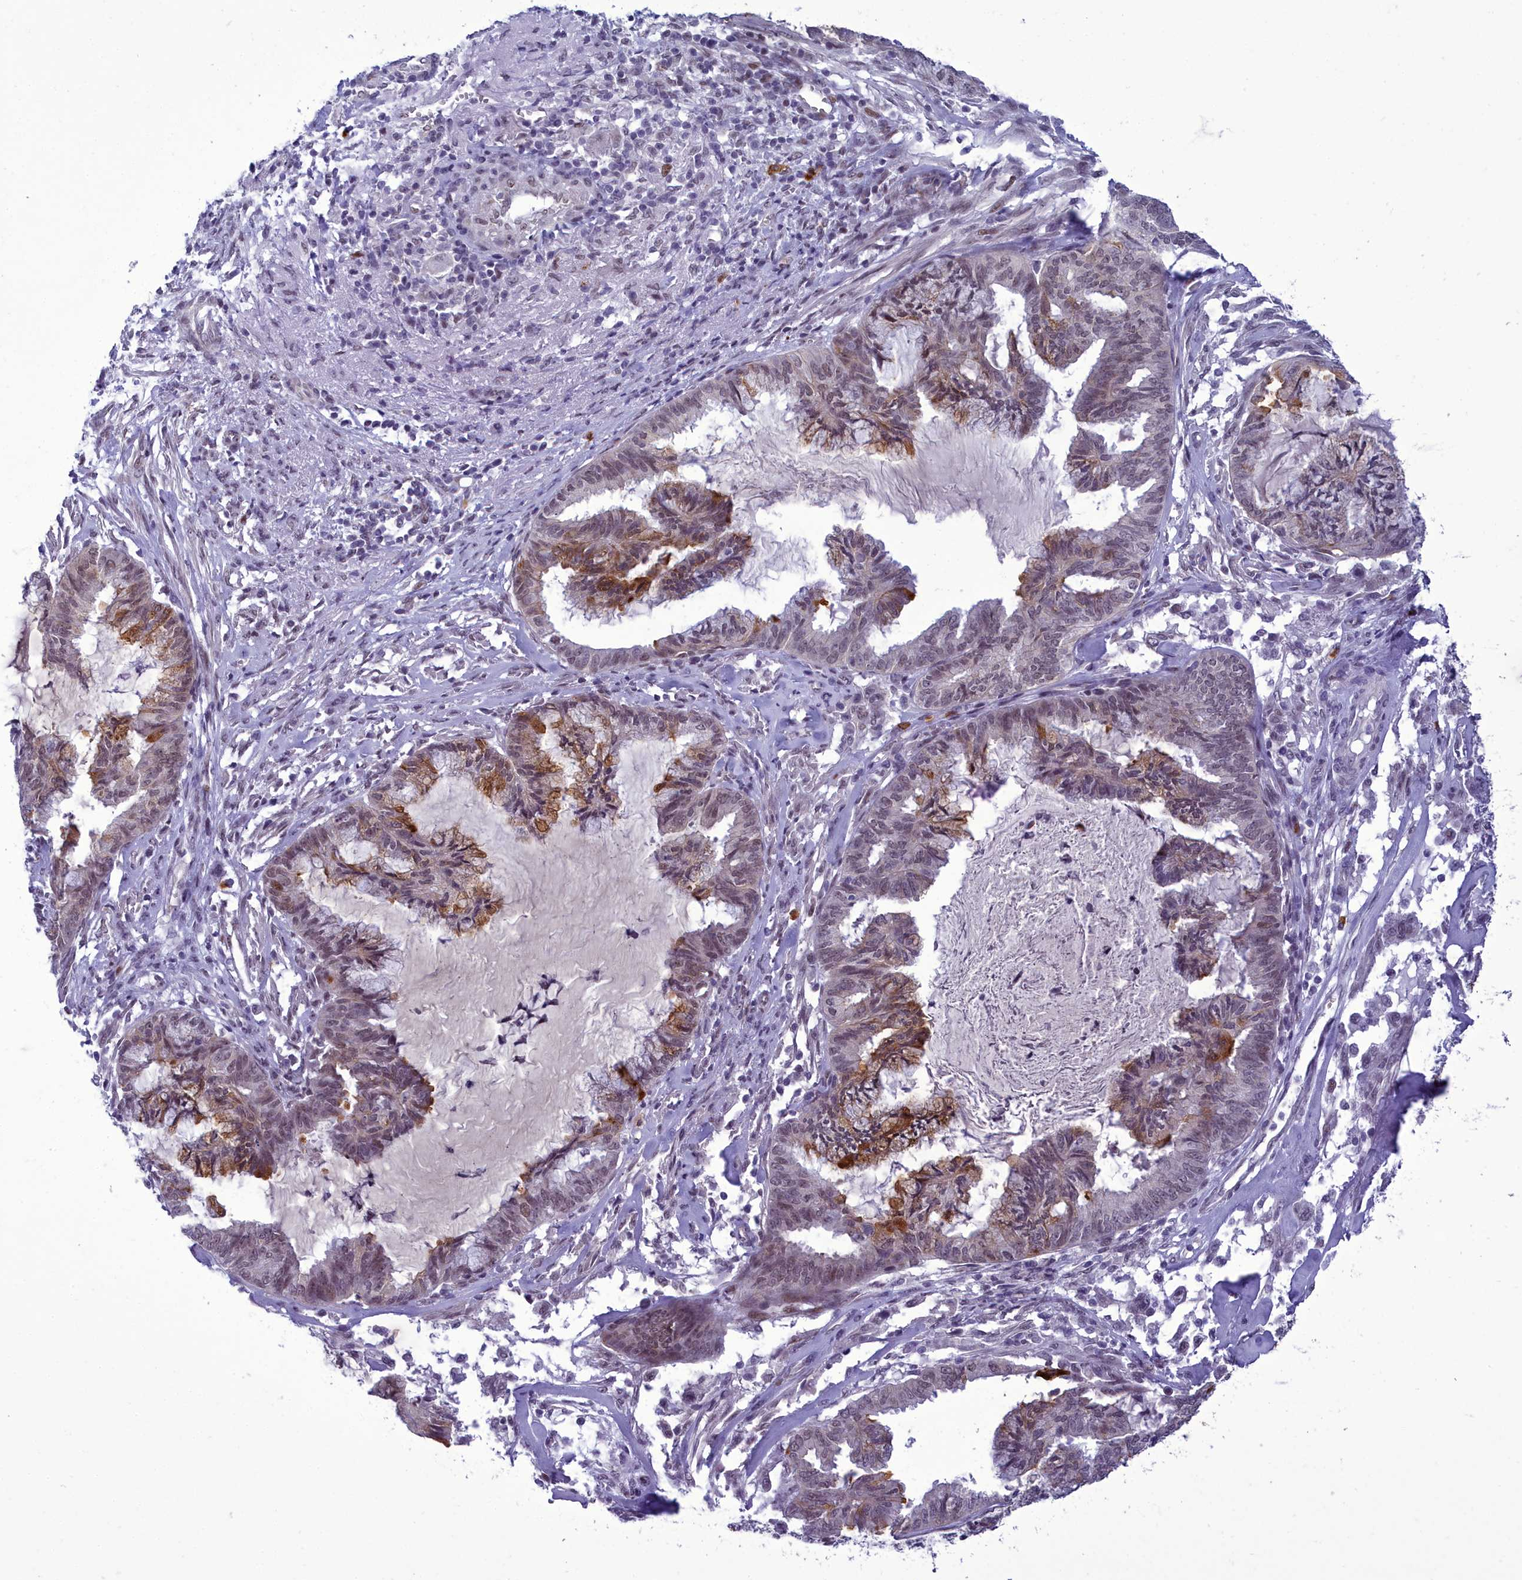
{"staining": {"intensity": "moderate", "quantity": "<25%", "location": "cytoplasmic/membranous,nuclear"}, "tissue": "endometrial cancer", "cell_type": "Tumor cells", "image_type": "cancer", "snomed": [{"axis": "morphology", "description": "Adenocarcinoma, NOS"}, {"axis": "topography", "description": "Endometrium"}], "caption": "High-power microscopy captured an immunohistochemistry (IHC) image of endometrial cancer, revealing moderate cytoplasmic/membranous and nuclear expression in approximately <25% of tumor cells.", "gene": "CEACAM19", "patient": {"sex": "female", "age": 86}}